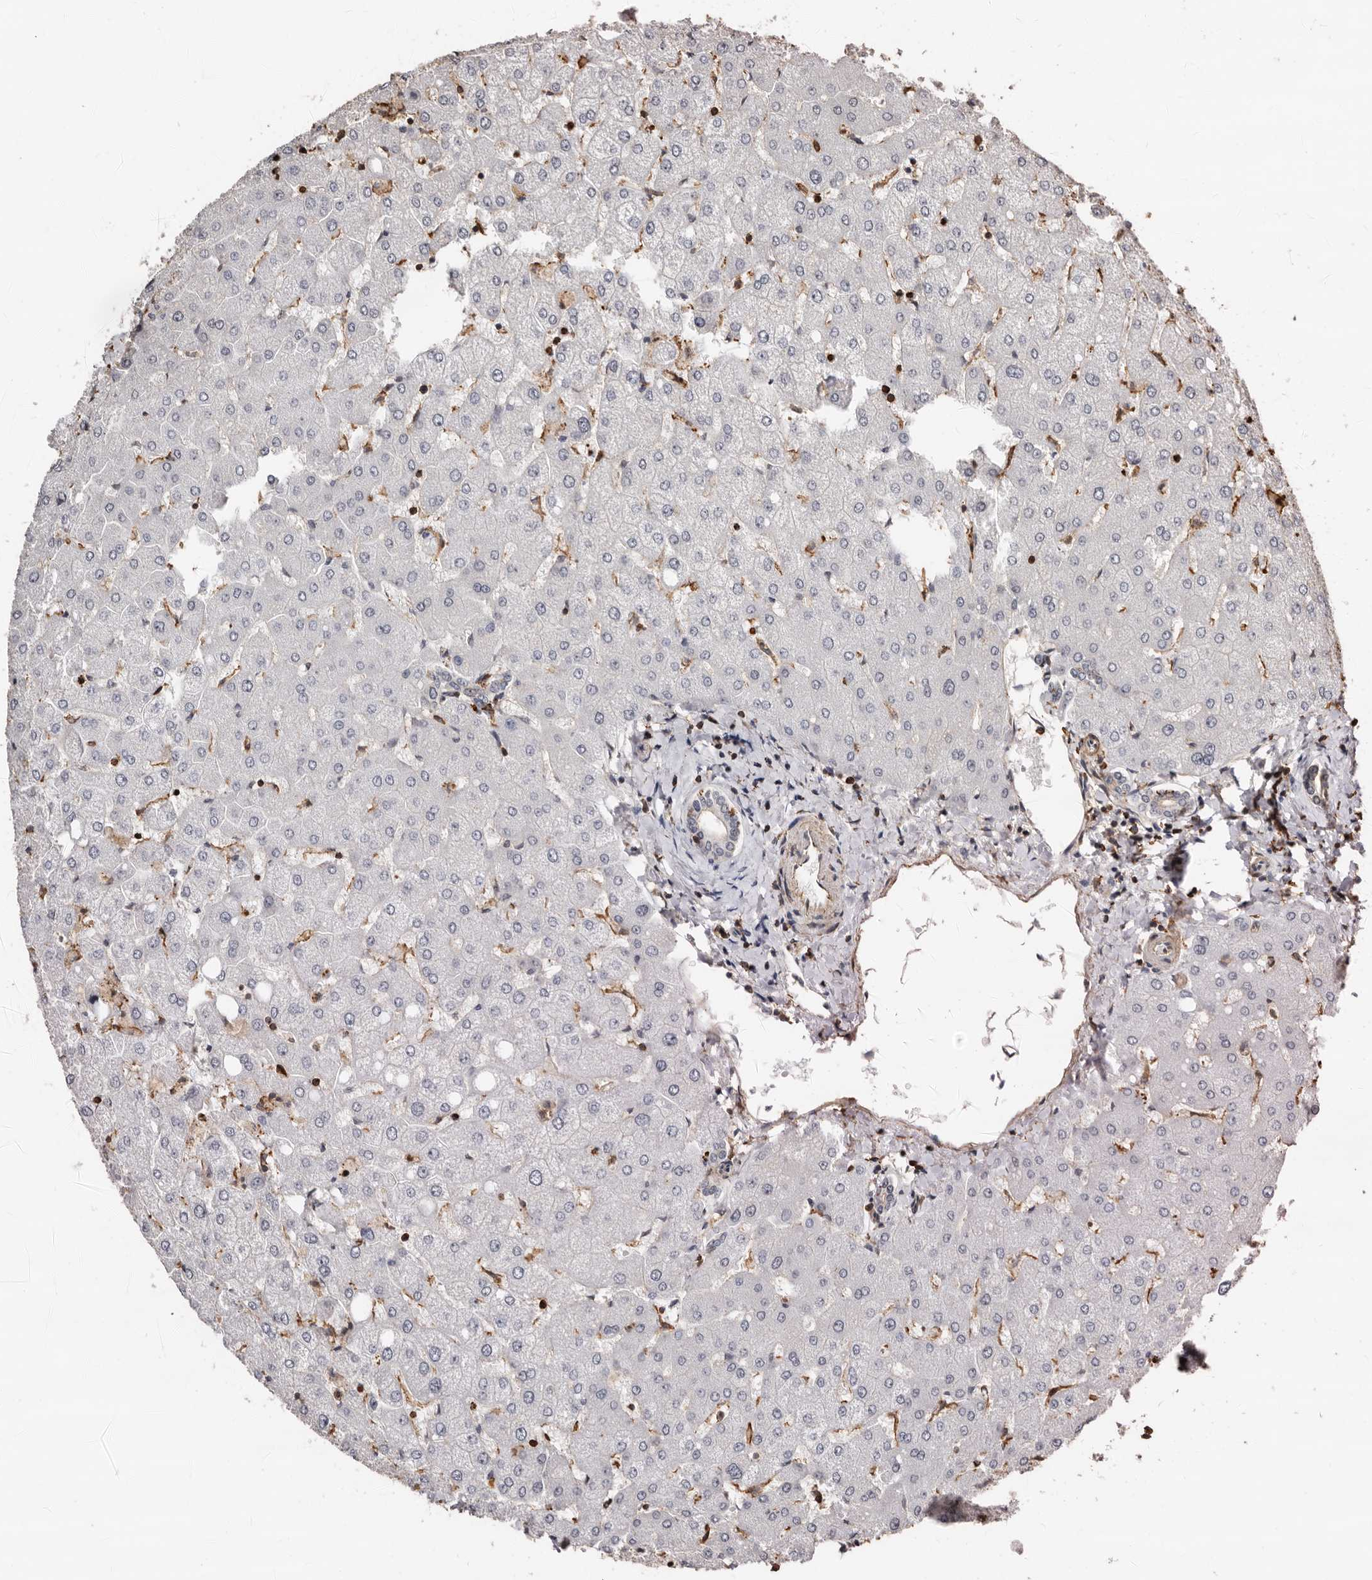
{"staining": {"intensity": "negative", "quantity": "none", "location": "none"}, "tissue": "liver", "cell_type": "Cholangiocytes", "image_type": "normal", "snomed": [{"axis": "morphology", "description": "Normal tissue, NOS"}, {"axis": "topography", "description": "Liver"}], "caption": "The IHC micrograph has no significant expression in cholangiocytes of liver.", "gene": "GSK3A", "patient": {"sex": "female", "age": 54}}